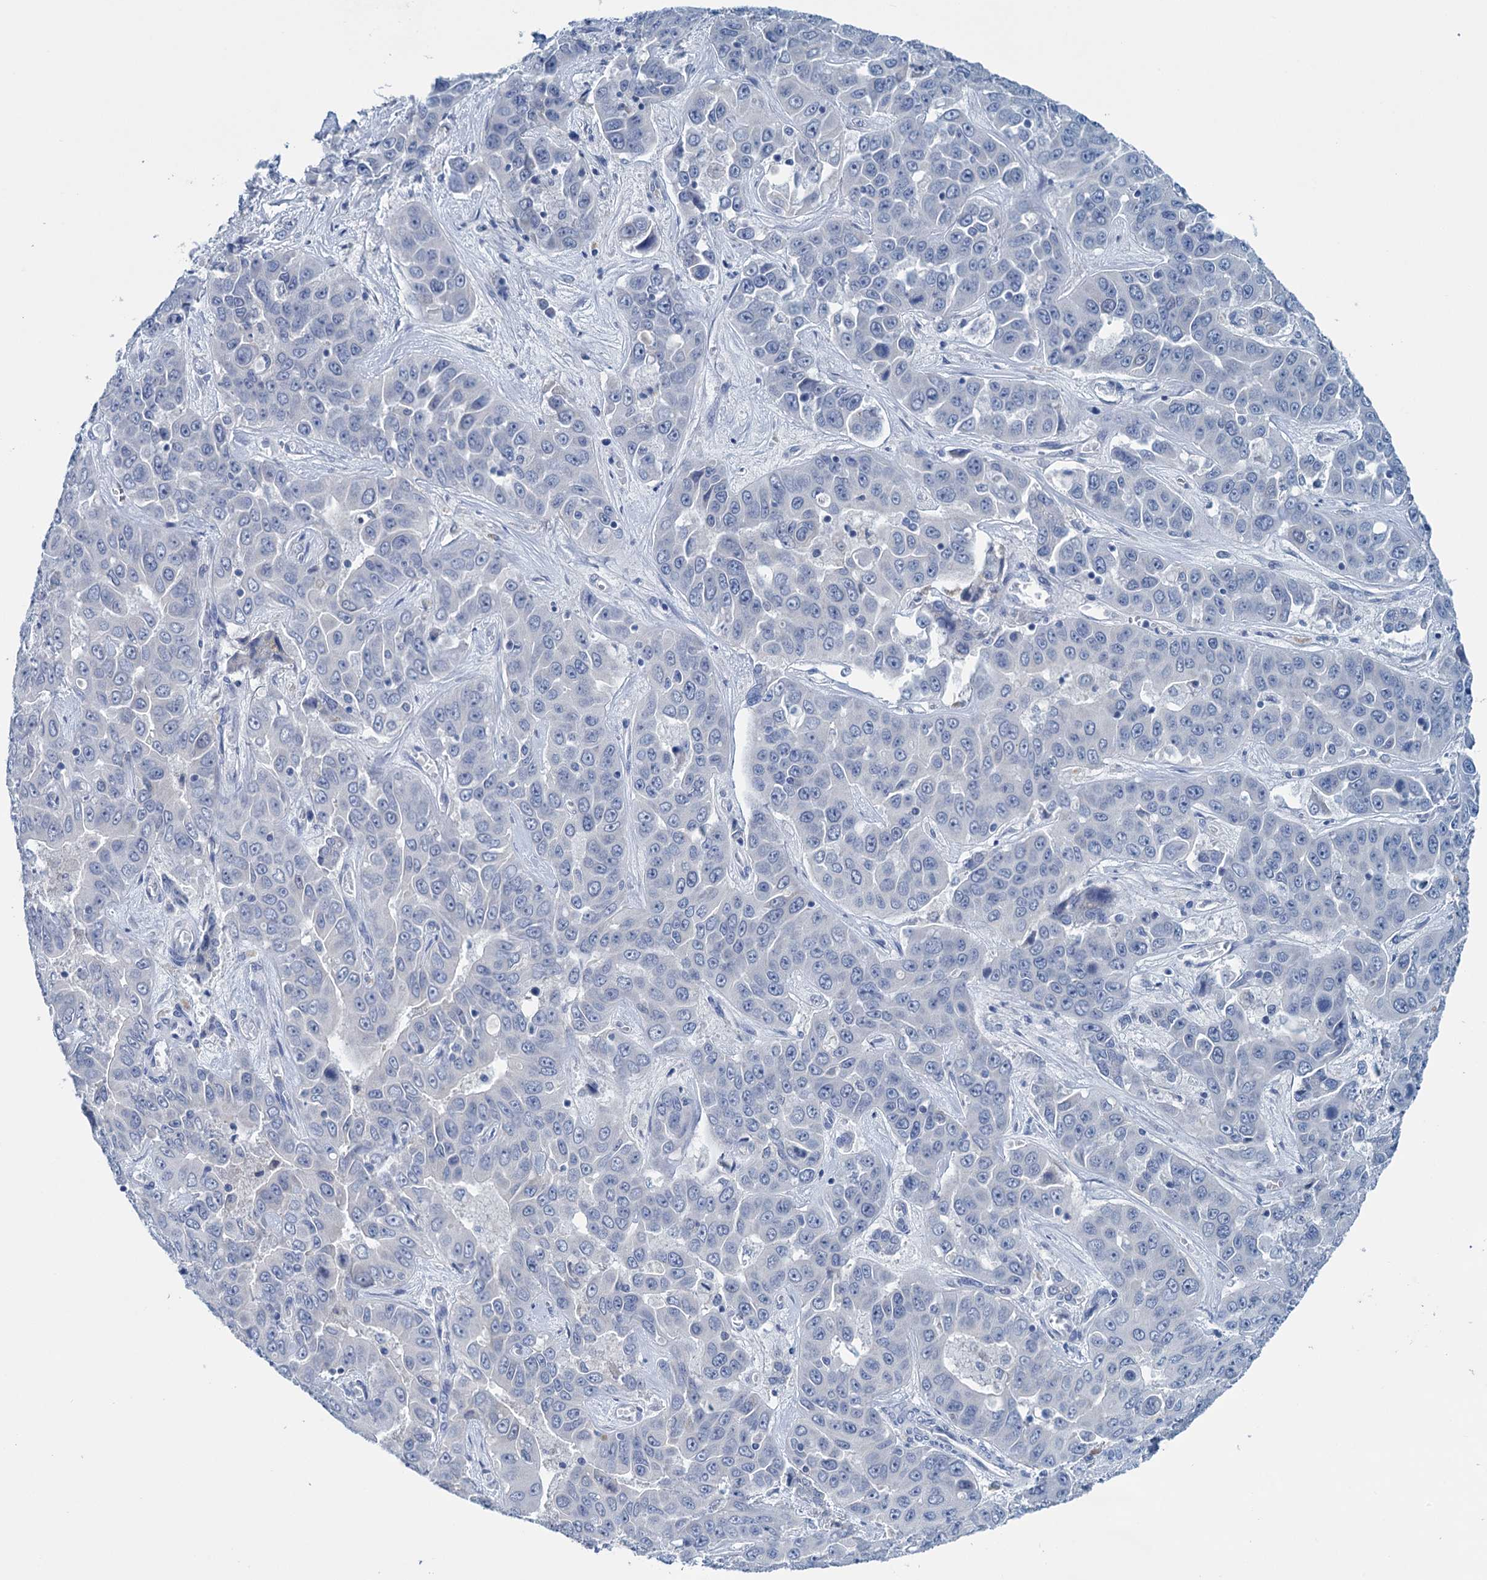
{"staining": {"intensity": "negative", "quantity": "none", "location": "none"}, "tissue": "liver cancer", "cell_type": "Tumor cells", "image_type": "cancer", "snomed": [{"axis": "morphology", "description": "Cholangiocarcinoma"}, {"axis": "topography", "description": "Liver"}], "caption": "There is no significant expression in tumor cells of cholangiocarcinoma (liver).", "gene": "MYOZ3", "patient": {"sex": "female", "age": 52}}